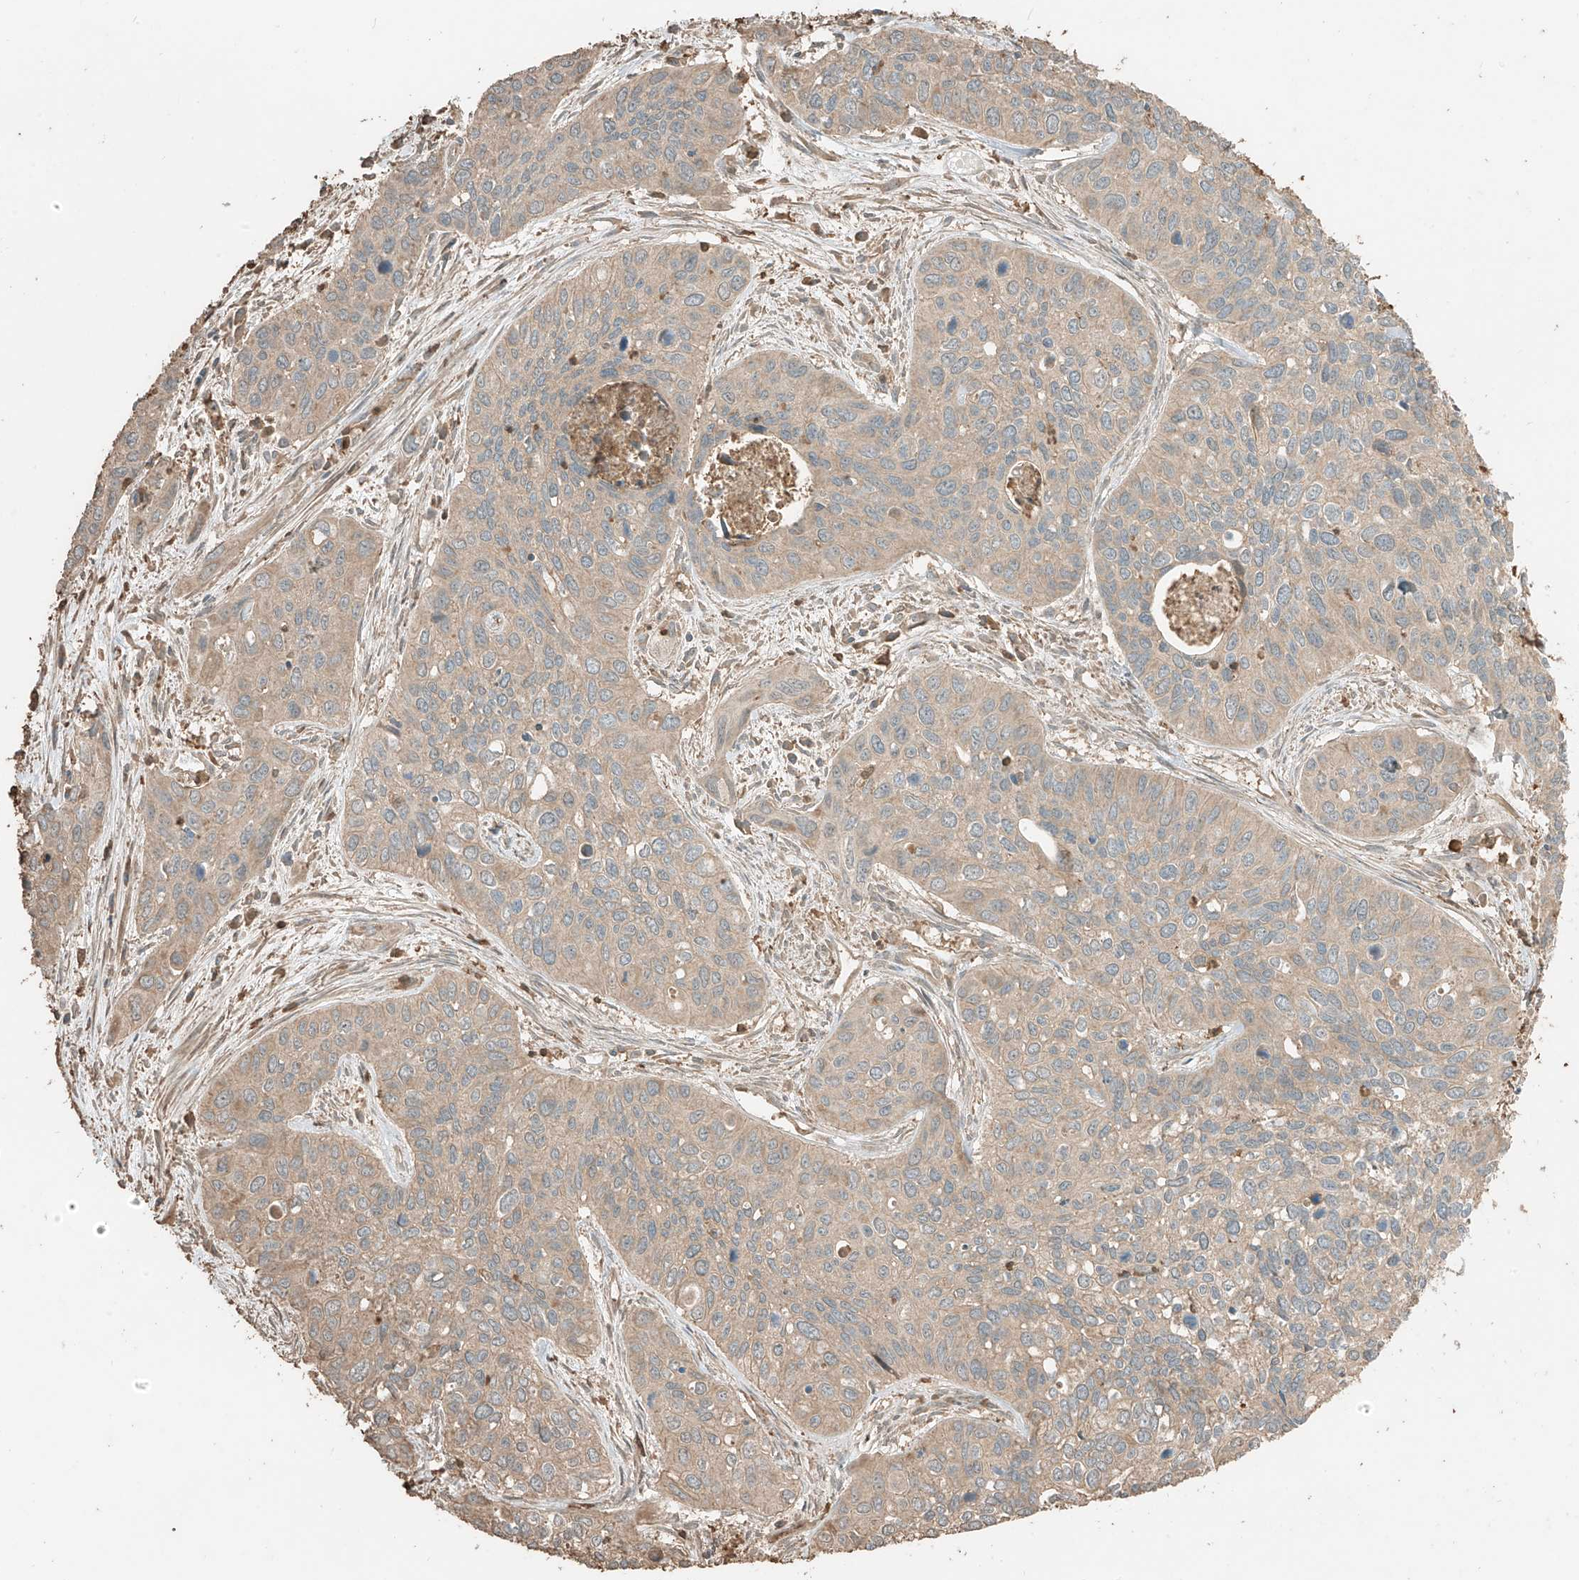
{"staining": {"intensity": "weak", "quantity": ">75%", "location": "cytoplasmic/membranous"}, "tissue": "cervical cancer", "cell_type": "Tumor cells", "image_type": "cancer", "snomed": [{"axis": "morphology", "description": "Squamous cell carcinoma, NOS"}, {"axis": "topography", "description": "Cervix"}], "caption": "Cervical squamous cell carcinoma stained with a protein marker reveals weak staining in tumor cells.", "gene": "RFTN2", "patient": {"sex": "female", "age": 55}}